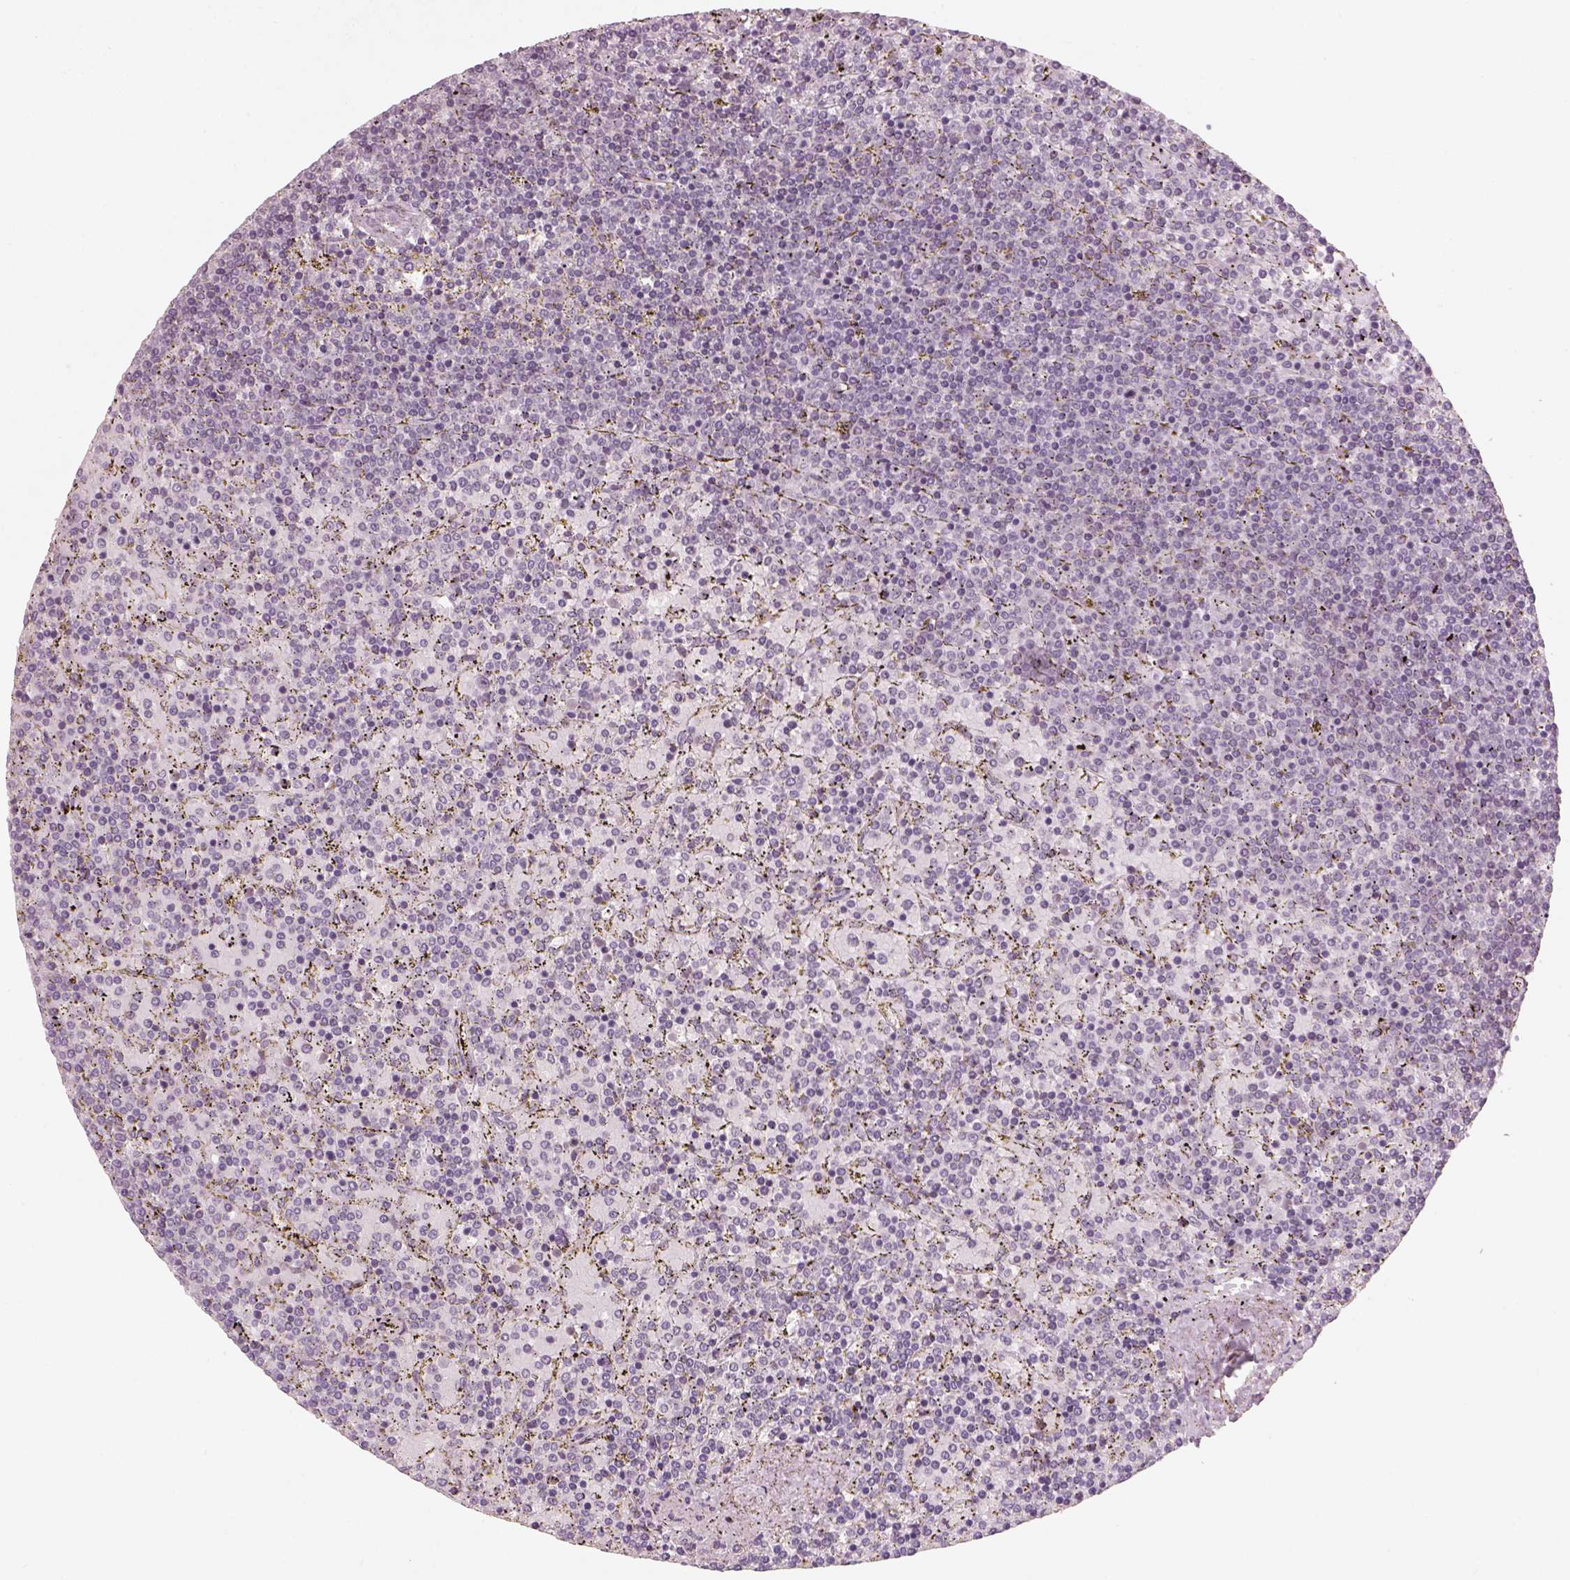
{"staining": {"intensity": "negative", "quantity": "none", "location": "none"}, "tissue": "lymphoma", "cell_type": "Tumor cells", "image_type": "cancer", "snomed": [{"axis": "morphology", "description": "Malignant lymphoma, non-Hodgkin's type, Low grade"}, {"axis": "topography", "description": "Spleen"}], "caption": "Human malignant lymphoma, non-Hodgkin's type (low-grade) stained for a protein using immunohistochemistry (IHC) displays no positivity in tumor cells.", "gene": "PENK", "patient": {"sex": "female", "age": 77}}